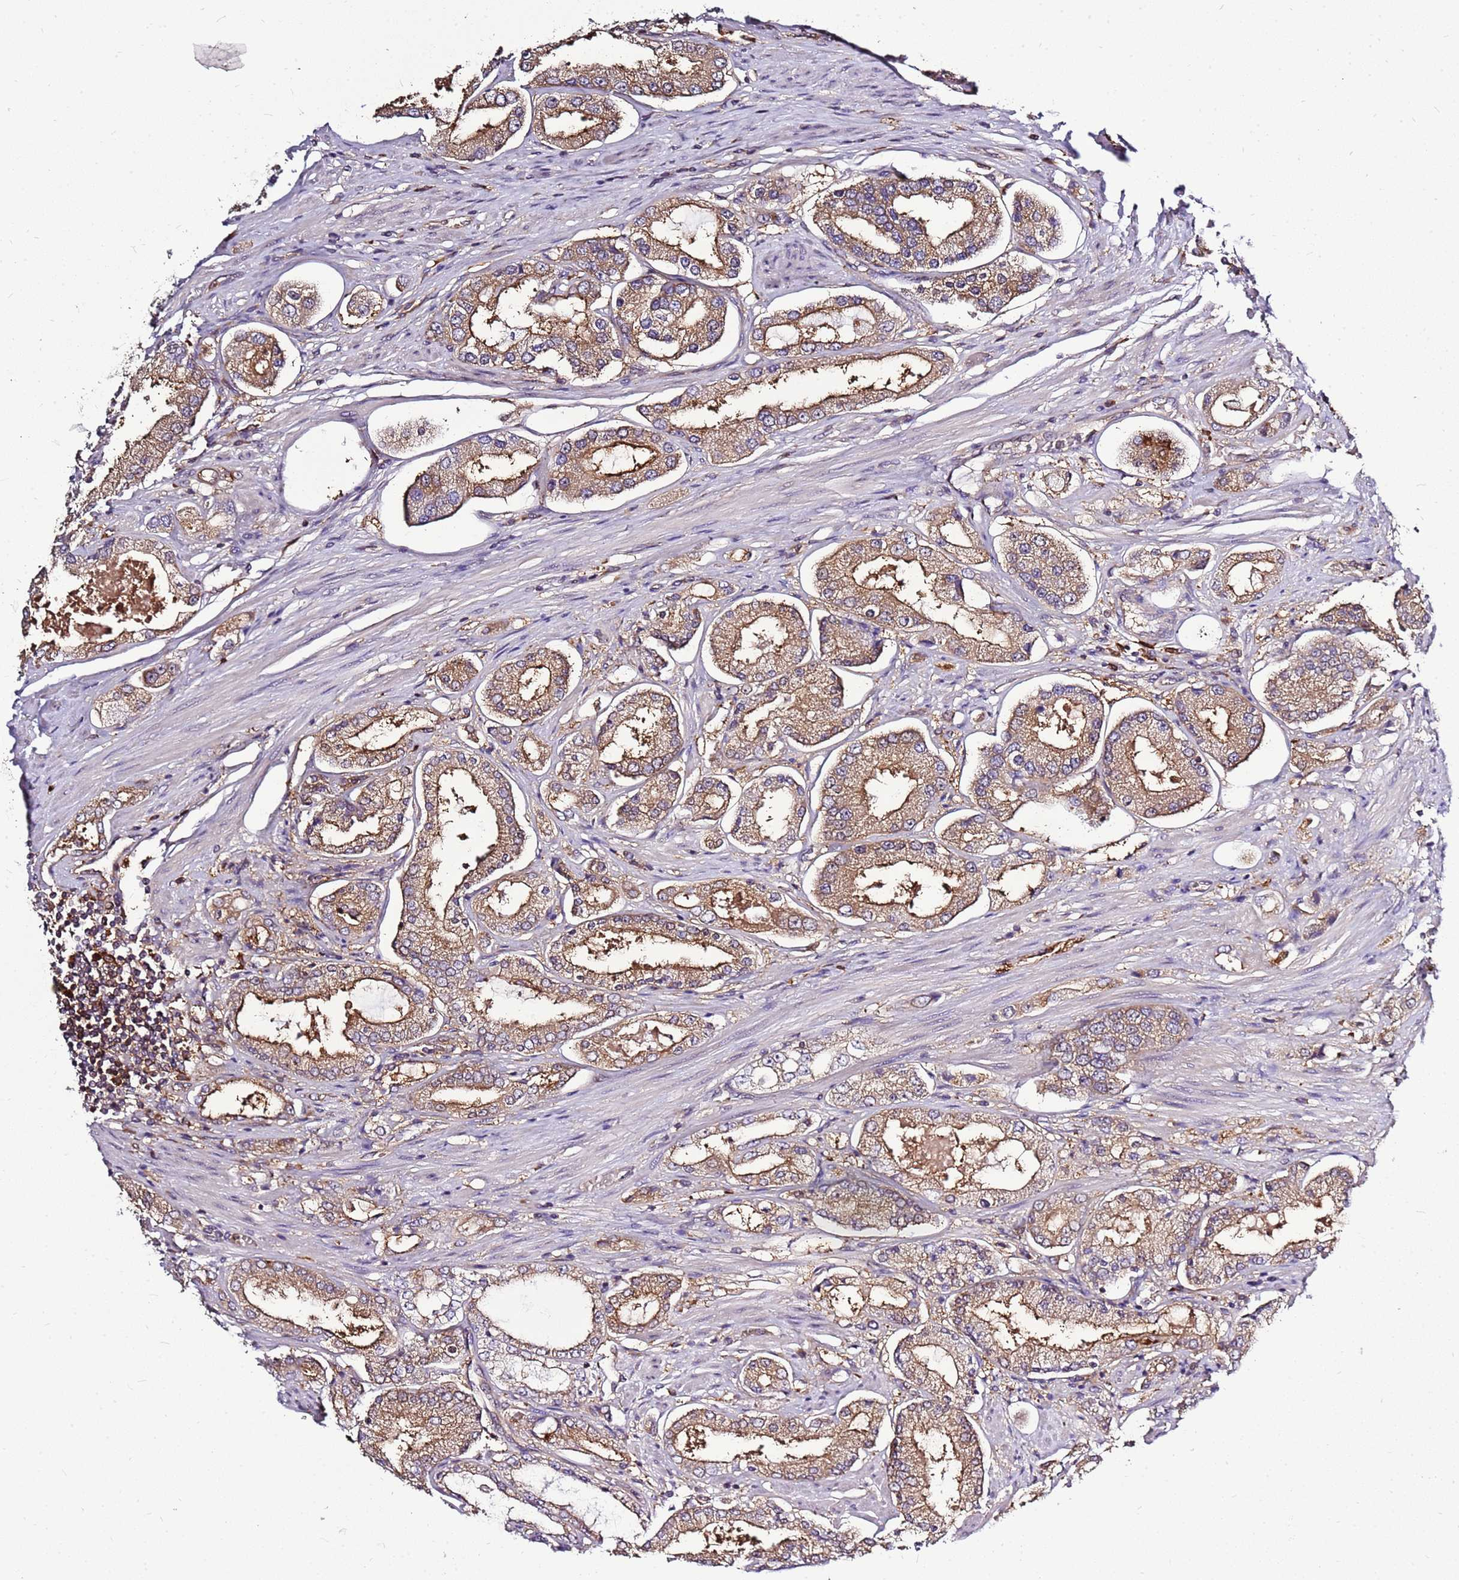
{"staining": {"intensity": "moderate", "quantity": "25%-75%", "location": "cytoplasmic/membranous"}, "tissue": "prostate cancer", "cell_type": "Tumor cells", "image_type": "cancer", "snomed": [{"axis": "morphology", "description": "Adenocarcinoma, High grade"}, {"axis": "topography", "description": "Prostate"}], "caption": "Immunohistochemical staining of adenocarcinoma (high-grade) (prostate) exhibits medium levels of moderate cytoplasmic/membranous protein expression in approximately 25%-75% of tumor cells. Using DAB (brown) and hematoxylin (blue) stains, captured at high magnification using brightfield microscopy.", "gene": "ATXN2L", "patient": {"sex": "male", "age": 69}}